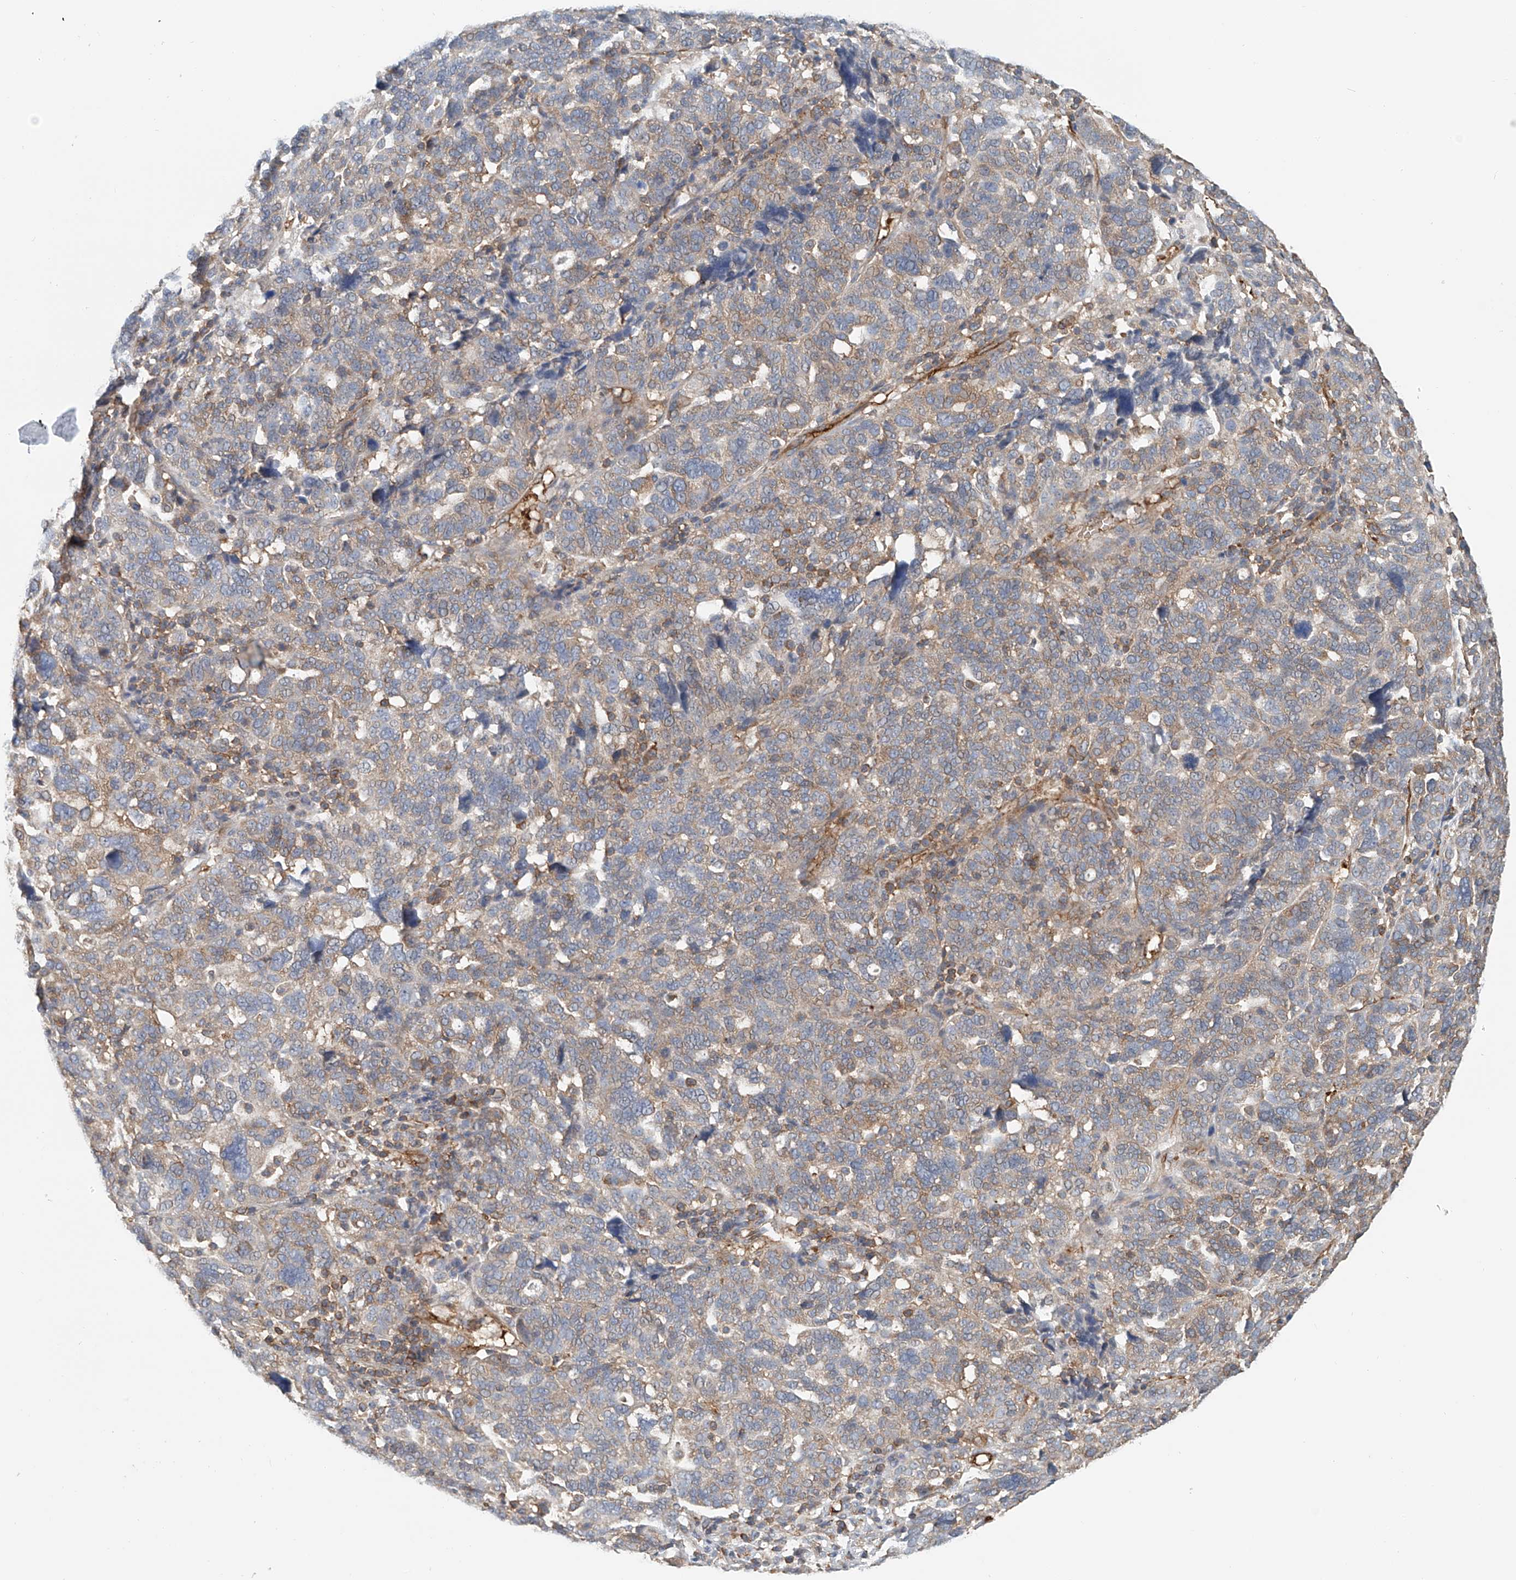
{"staining": {"intensity": "weak", "quantity": "<25%", "location": "cytoplasmic/membranous"}, "tissue": "ovarian cancer", "cell_type": "Tumor cells", "image_type": "cancer", "snomed": [{"axis": "morphology", "description": "Cystadenocarcinoma, serous, NOS"}, {"axis": "topography", "description": "Ovary"}], "caption": "Immunohistochemical staining of serous cystadenocarcinoma (ovarian) reveals no significant staining in tumor cells.", "gene": "FRYL", "patient": {"sex": "female", "age": 59}}